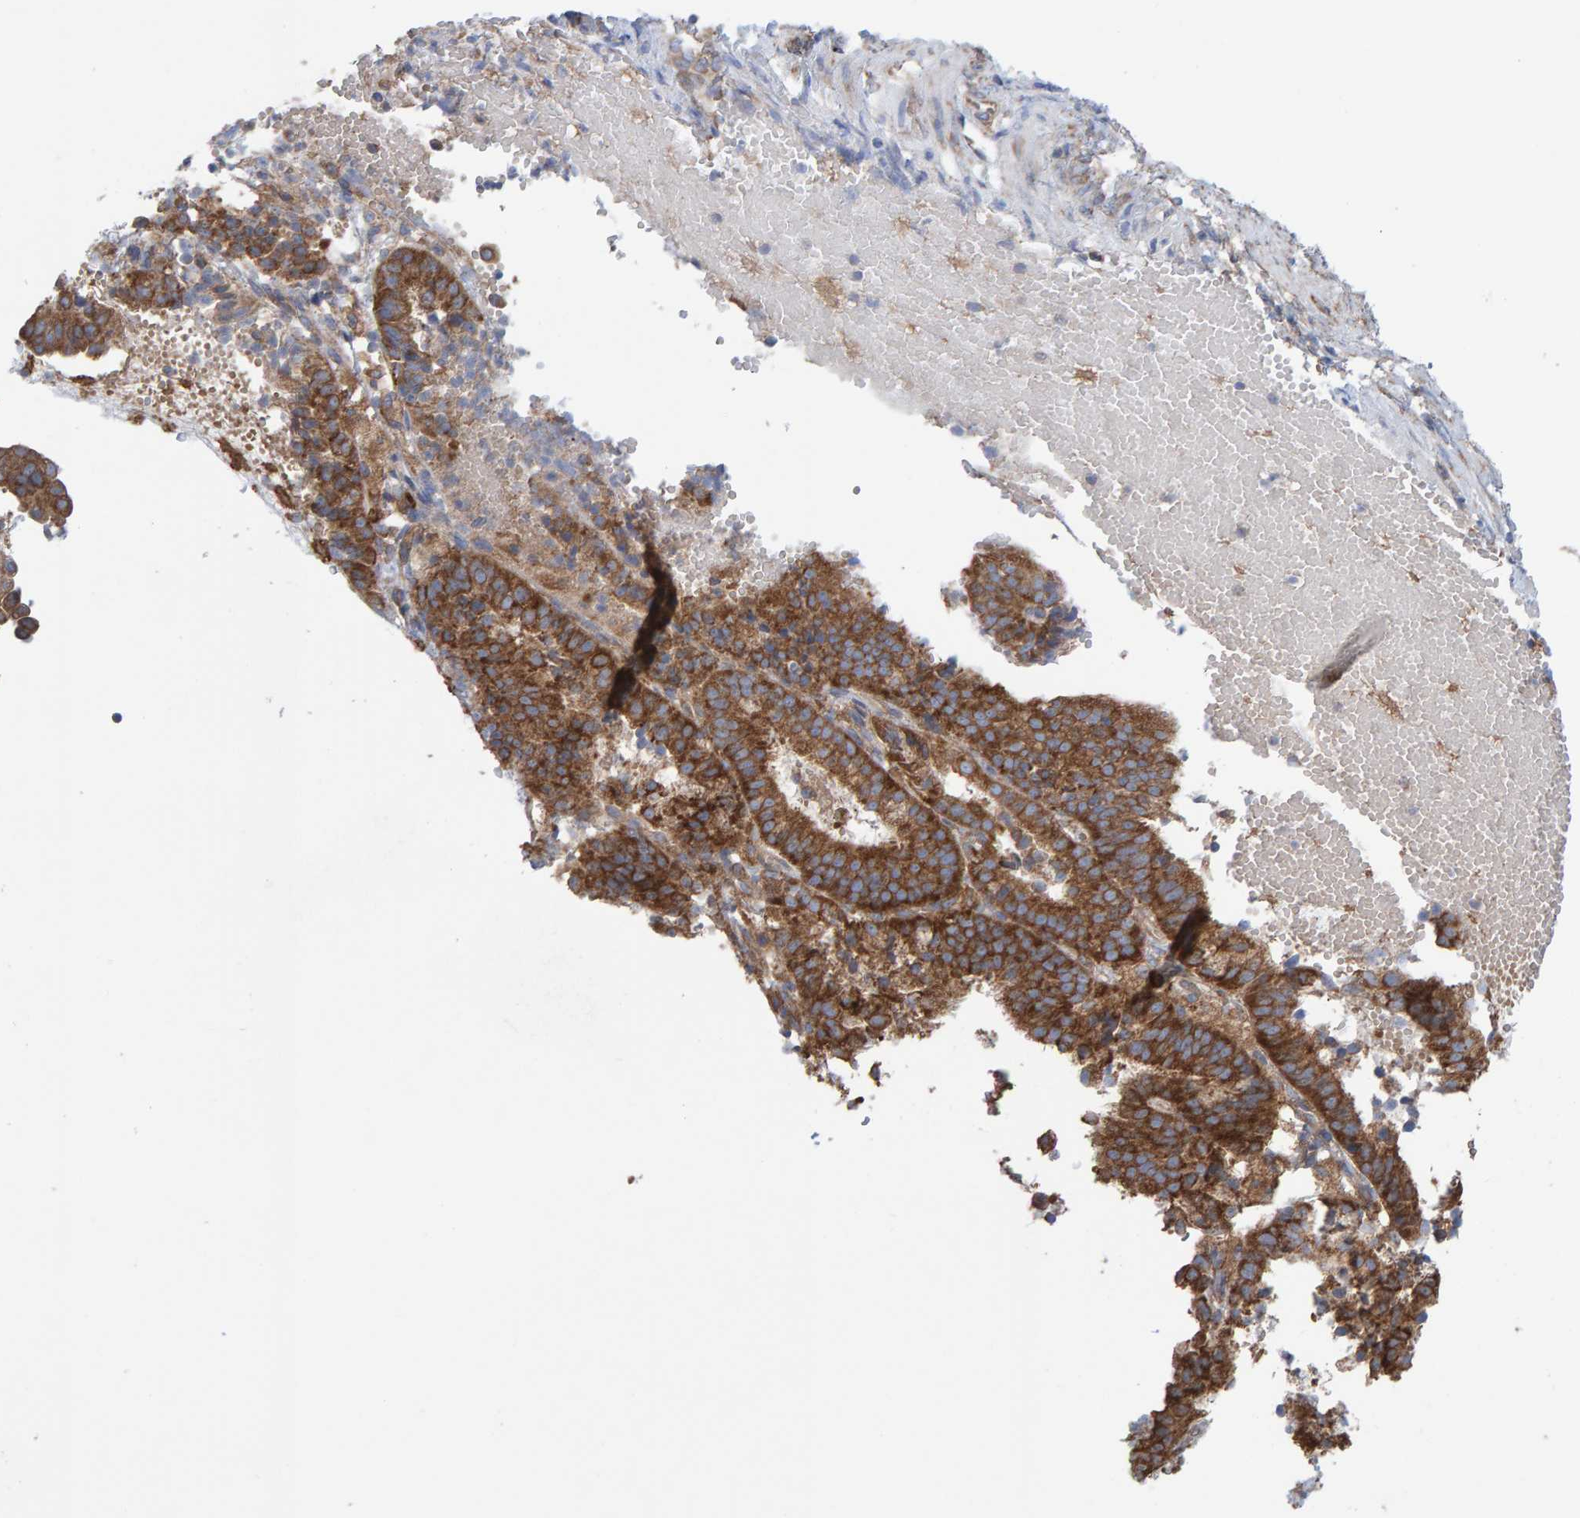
{"staining": {"intensity": "moderate", "quantity": ">75%", "location": "cytoplasmic/membranous"}, "tissue": "endometrial cancer", "cell_type": "Tumor cells", "image_type": "cancer", "snomed": [{"axis": "morphology", "description": "Adenocarcinoma, NOS"}, {"axis": "topography", "description": "Endometrium"}], "caption": "The photomicrograph displays immunohistochemical staining of endometrial cancer. There is moderate cytoplasmic/membranous expression is identified in about >75% of tumor cells.", "gene": "CDK5RAP3", "patient": {"sex": "female", "age": 51}}